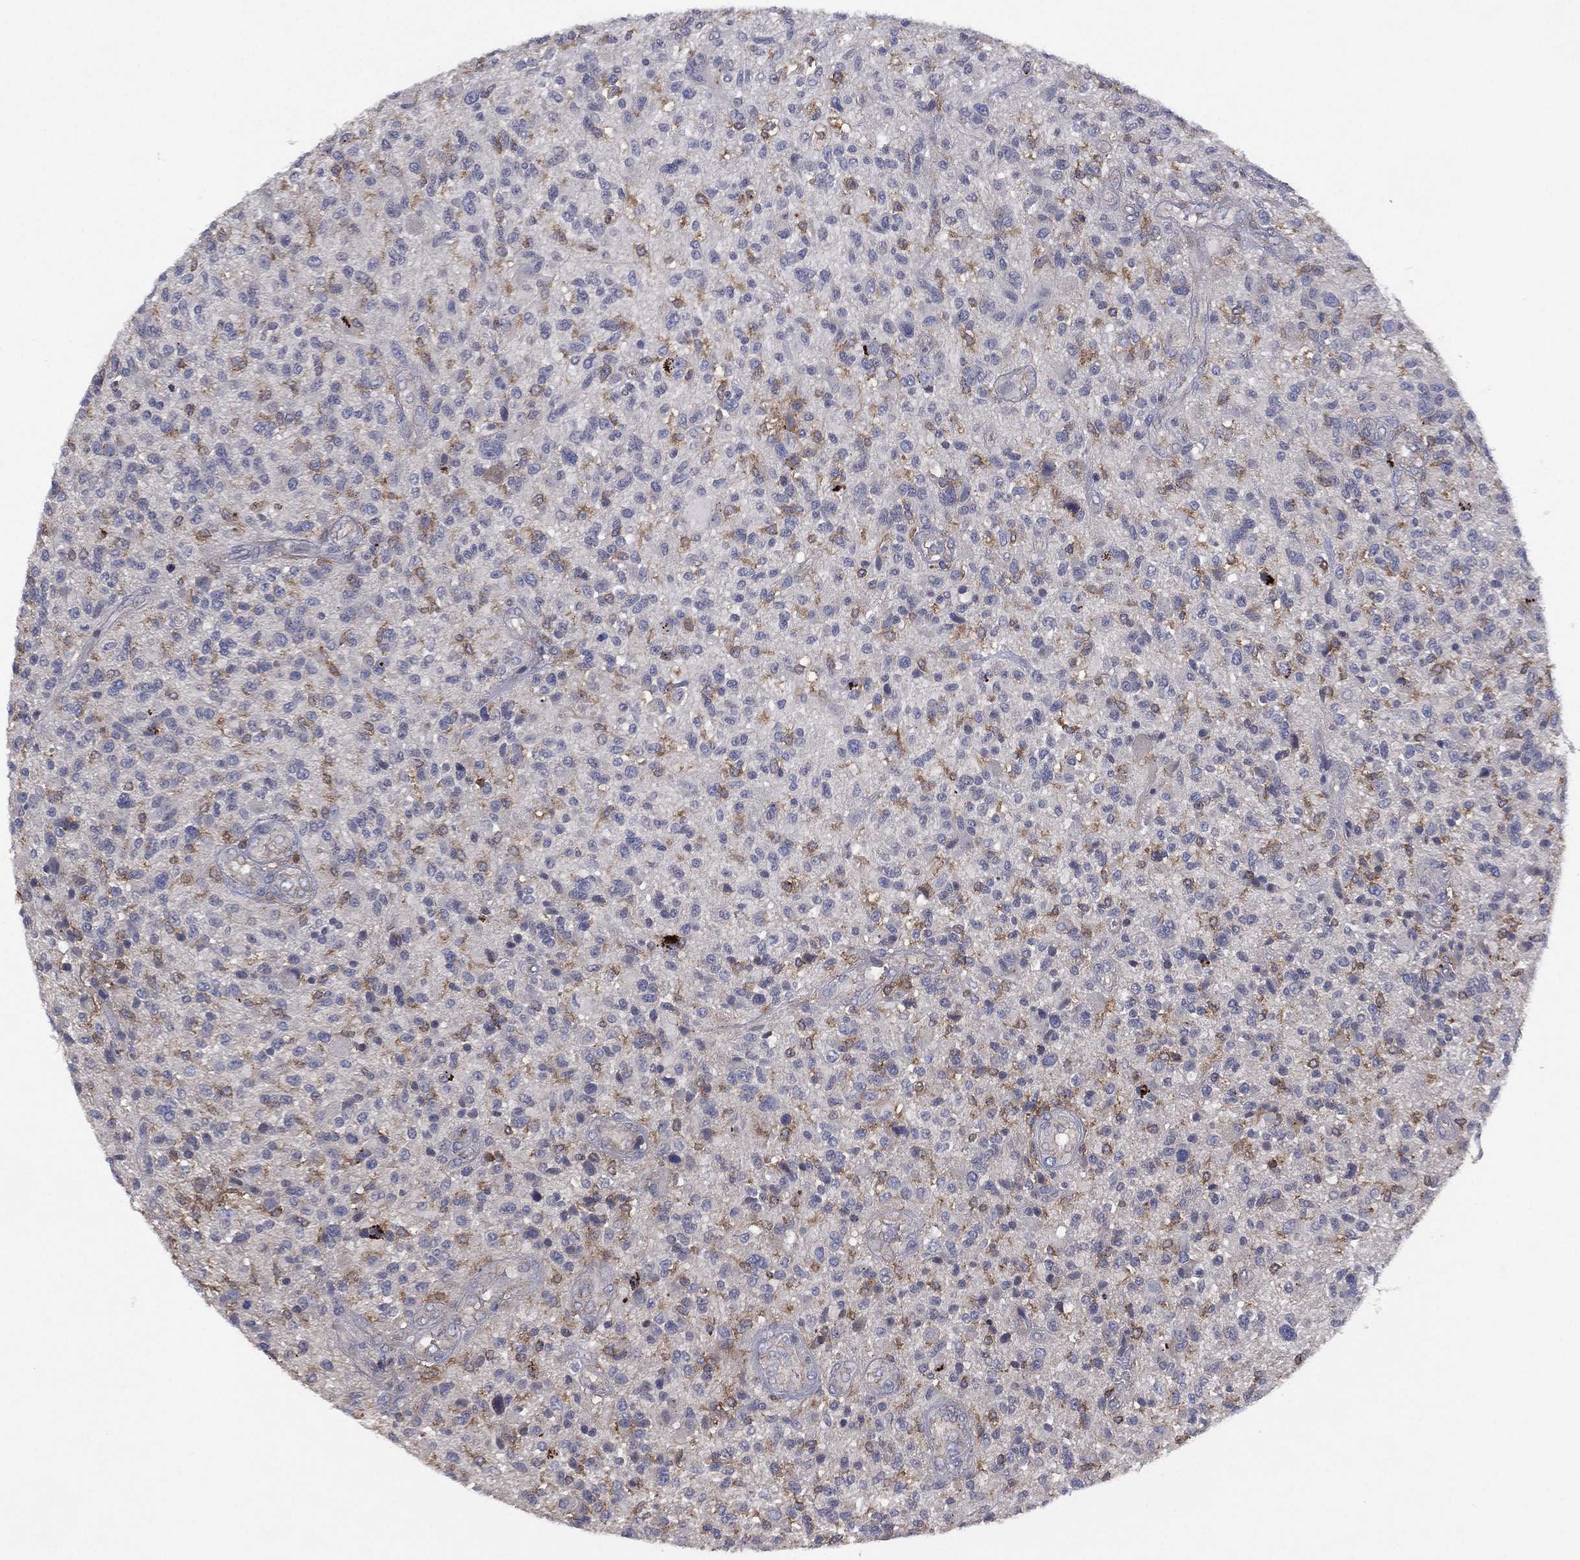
{"staining": {"intensity": "moderate", "quantity": "<25%", "location": "cytoplasmic/membranous"}, "tissue": "glioma", "cell_type": "Tumor cells", "image_type": "cancer", "snomed": [{"axis": "morphology", "description": "Glioma, malignant, High grade"}, {"axis": "topography", "description": "Brain"}], "caption": "The image exhibits immunohistochemical staining of high-grade glioma (malignant). There is moderate cytoplasmic/membranous staining is seen in approximately <25% of tumor cells.", "gene": "DOCK8", "patient": {"sex": "male", "age": 47}}